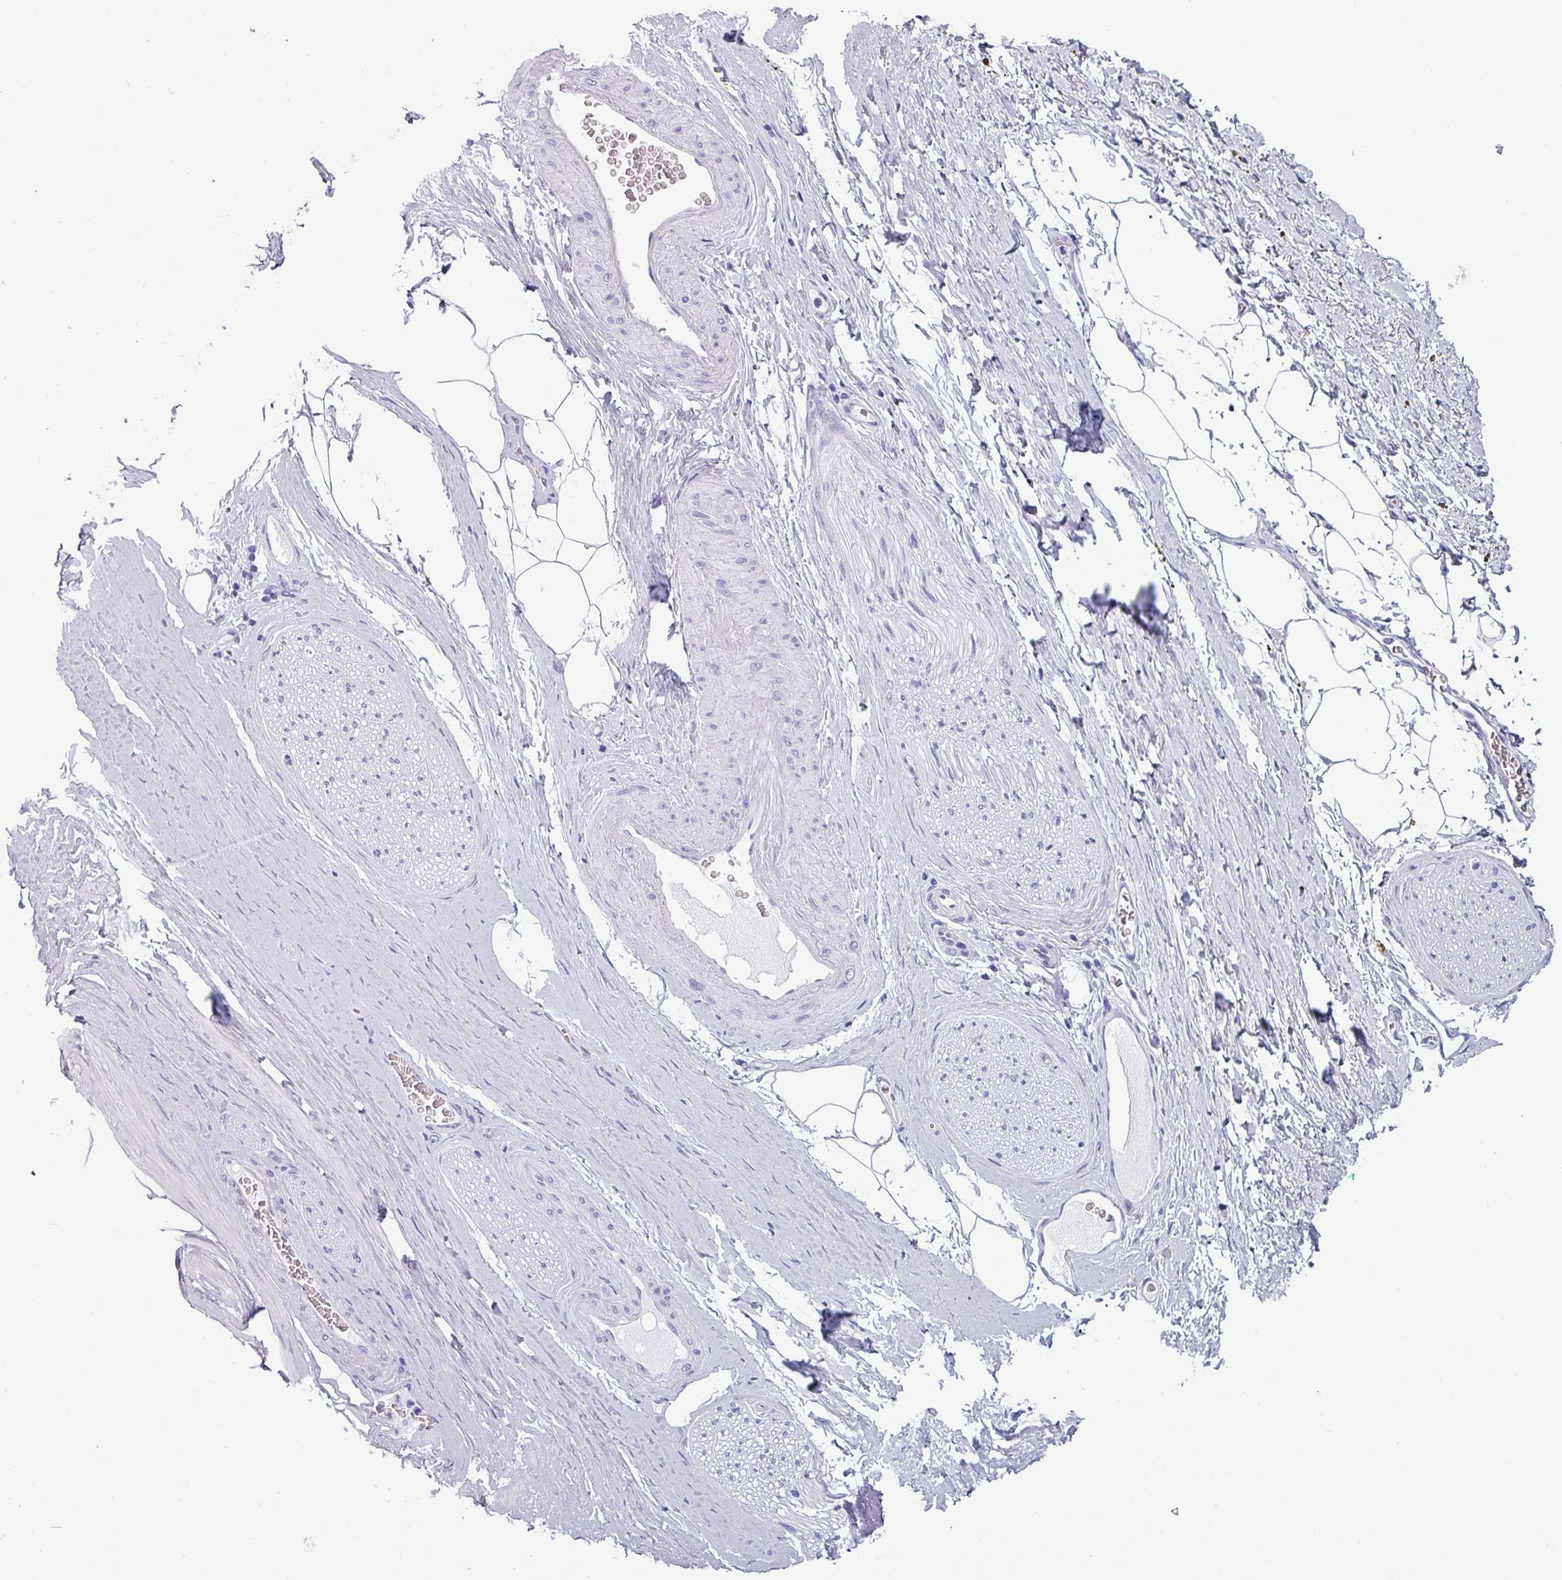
{"staining": {"intensity": "negative", "quantity": "none", "location": "none"}, "tissue": "adipose tissue", "cell_type": "Adipocytes", "image_type": "normal", "snomed": [{"axis": "morphology", "description": "Normal tissue, NOS"}, {"axis": "morphology", "description": "Adenocarcinoma, High grade"}, {"axis": "topography", "description": "Prostate"}, {"axis": "topography", "description": "Peripheral nerve tissue"}], "caption": "There is no significant expression in adipocytes of adipose tissue. (Immunohistochemistry (ihc), brightfield microscopy, high magnification).", "gene": "CRYBB2", "patient": {"sex": "male", "age": 68}}